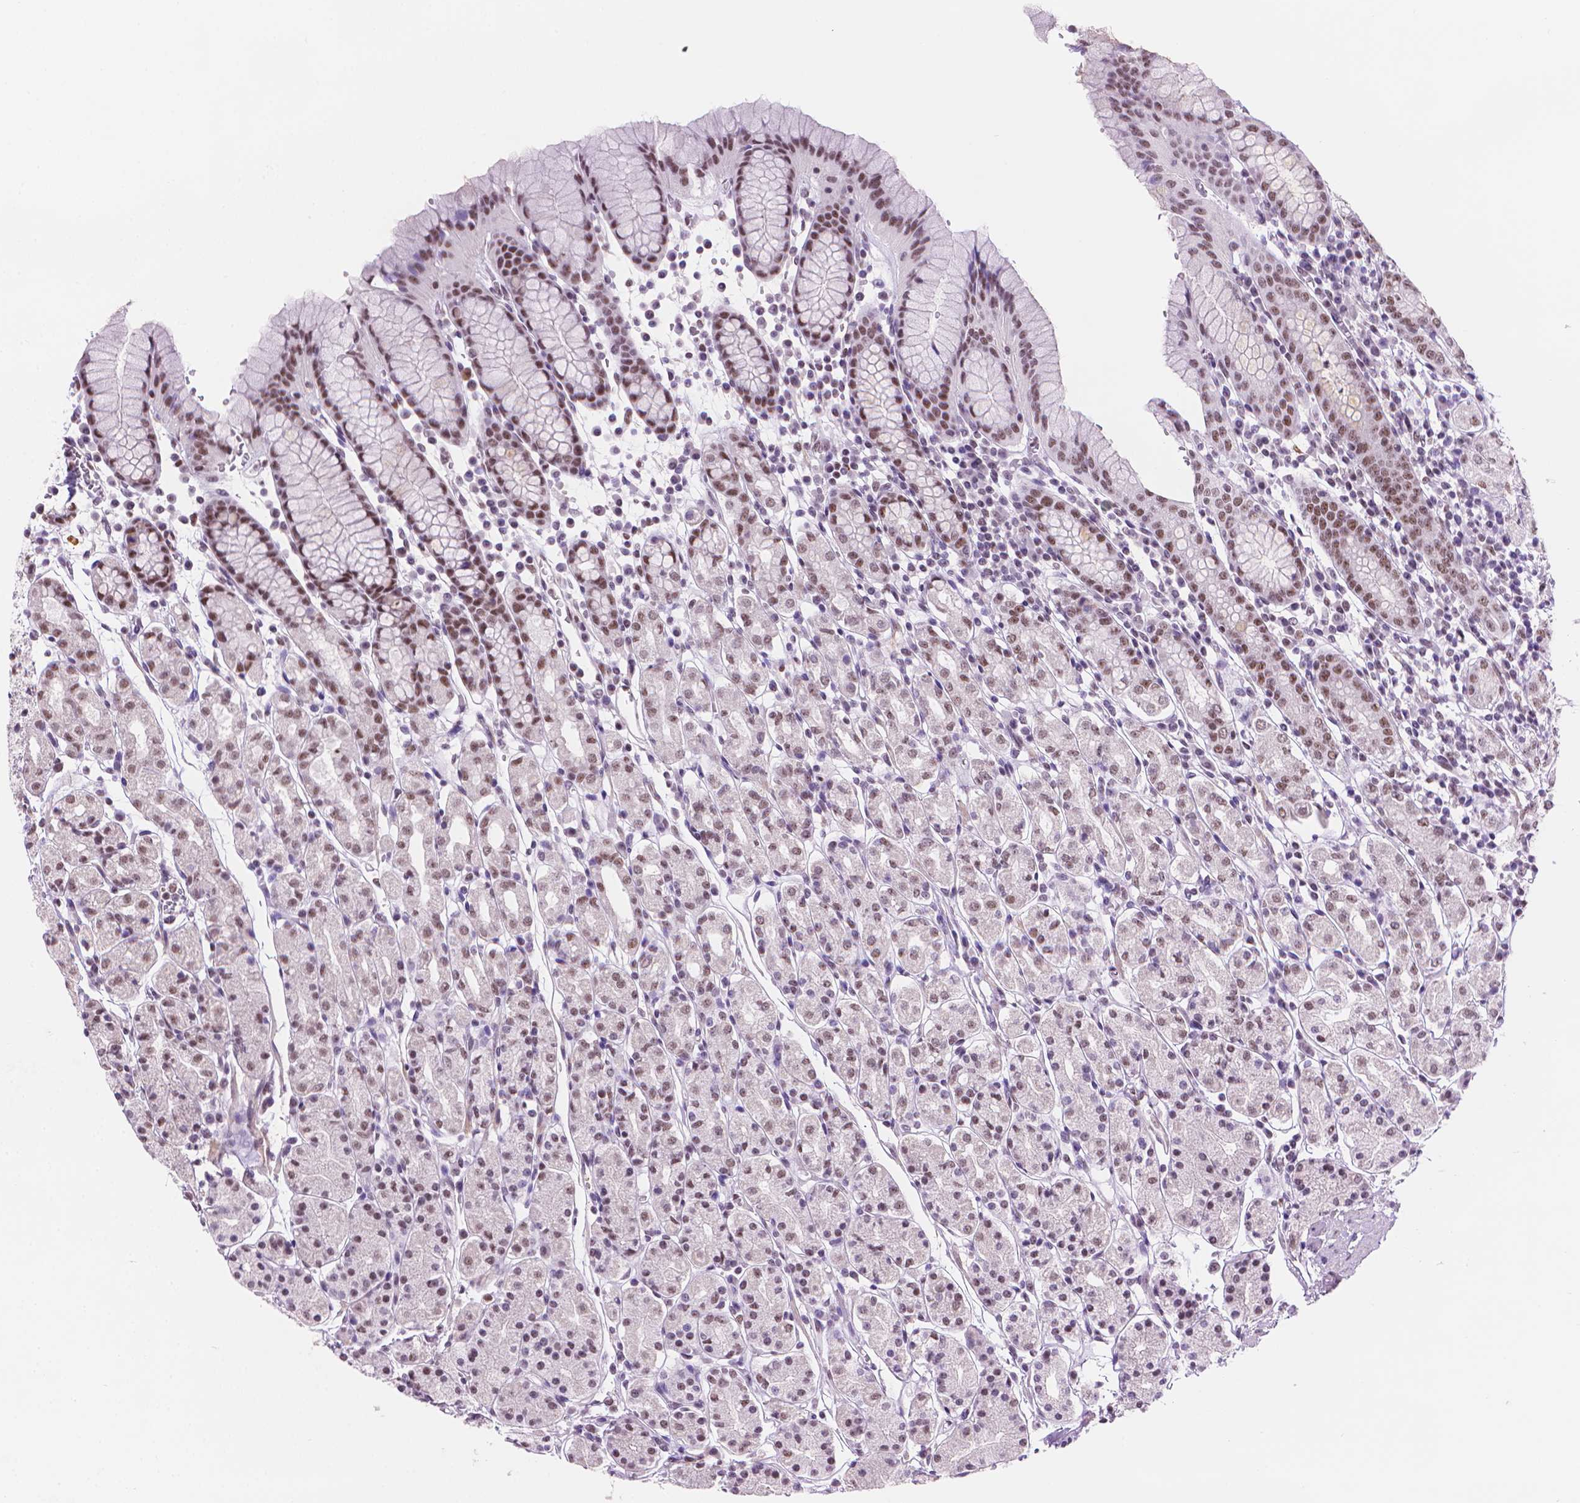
{"staining": {"intensity": "strong", "quantity": "<25%", "location": "nuclear"}, "tissue": "stomach", "cell_type": "Glandular cells", "image_type": "normal", "snomed": [{"axis": "morphology", "description": "Normal tissue, NOS"}, {"axis": "topography", "description": "Stomach, upper"}, {"axis": "topography", "description": "Stomach"}], "caption": "Immunohistochemistry of unremarkable stomach exhibits medium levels of strong nuclear expression in approximately <25% of glandular cells.", "gene": "UBN1", "patient": {"sex": "male", "age": 62}}